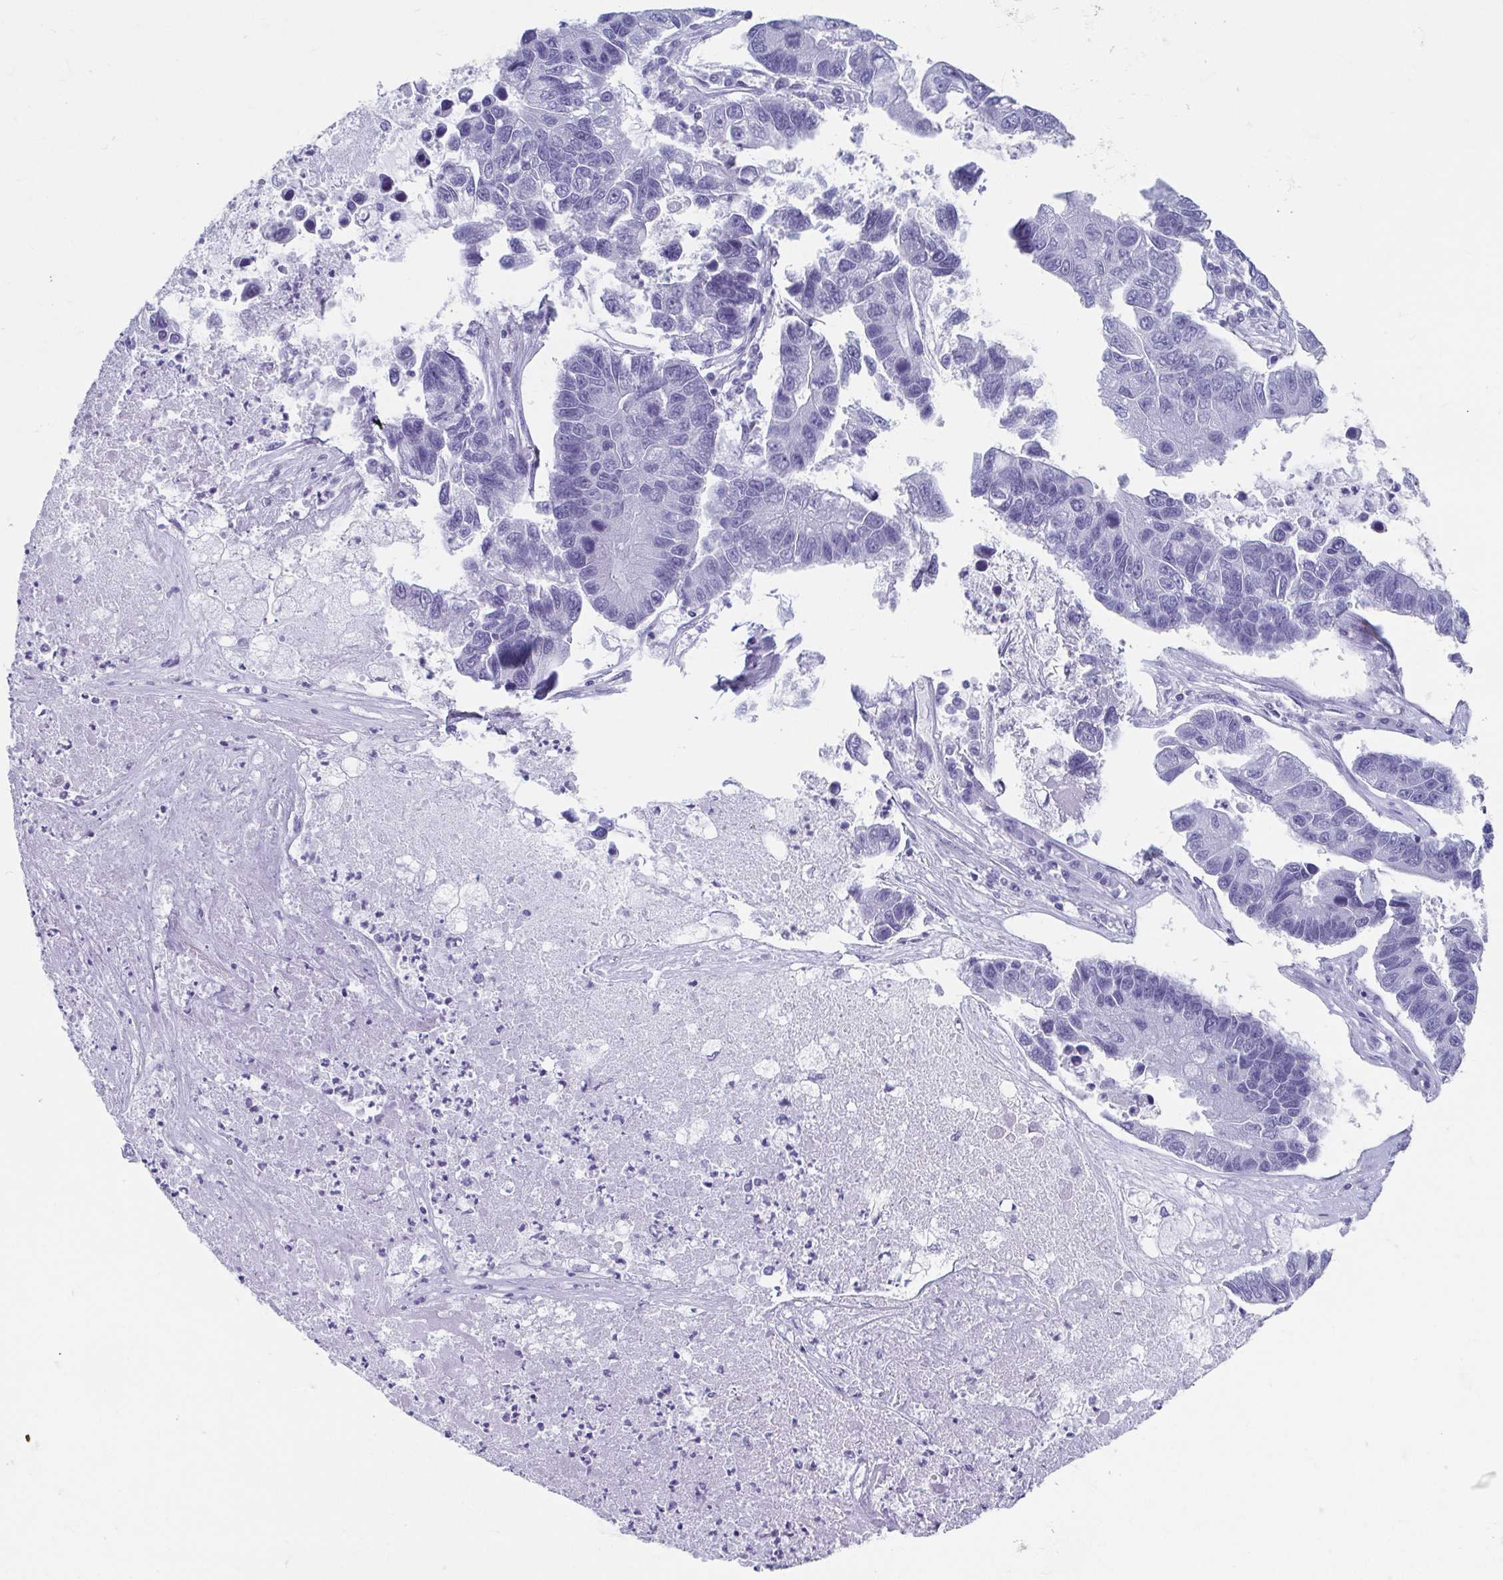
{"staining": {"intensity": "negative", "quantity": "none", "location": "none"}, "tissue": "lung cancer", "cell_type": "Tumor cells", "image_type": "cancer", "snomed": [{"axis": "morphology", "description": "Adenocarcinoma, NOS"}, {"axis": "topography", "description": "Bronchus"}, {"axis": "topography", "description": "Lung"}], "caption": "IHC photomicrograph of lung adenocarcinoma stained for a protein (brown), which shows no expression in tumor cells.", "gene": "GHRL", "patient": {"sex": "female", "age": 51}}